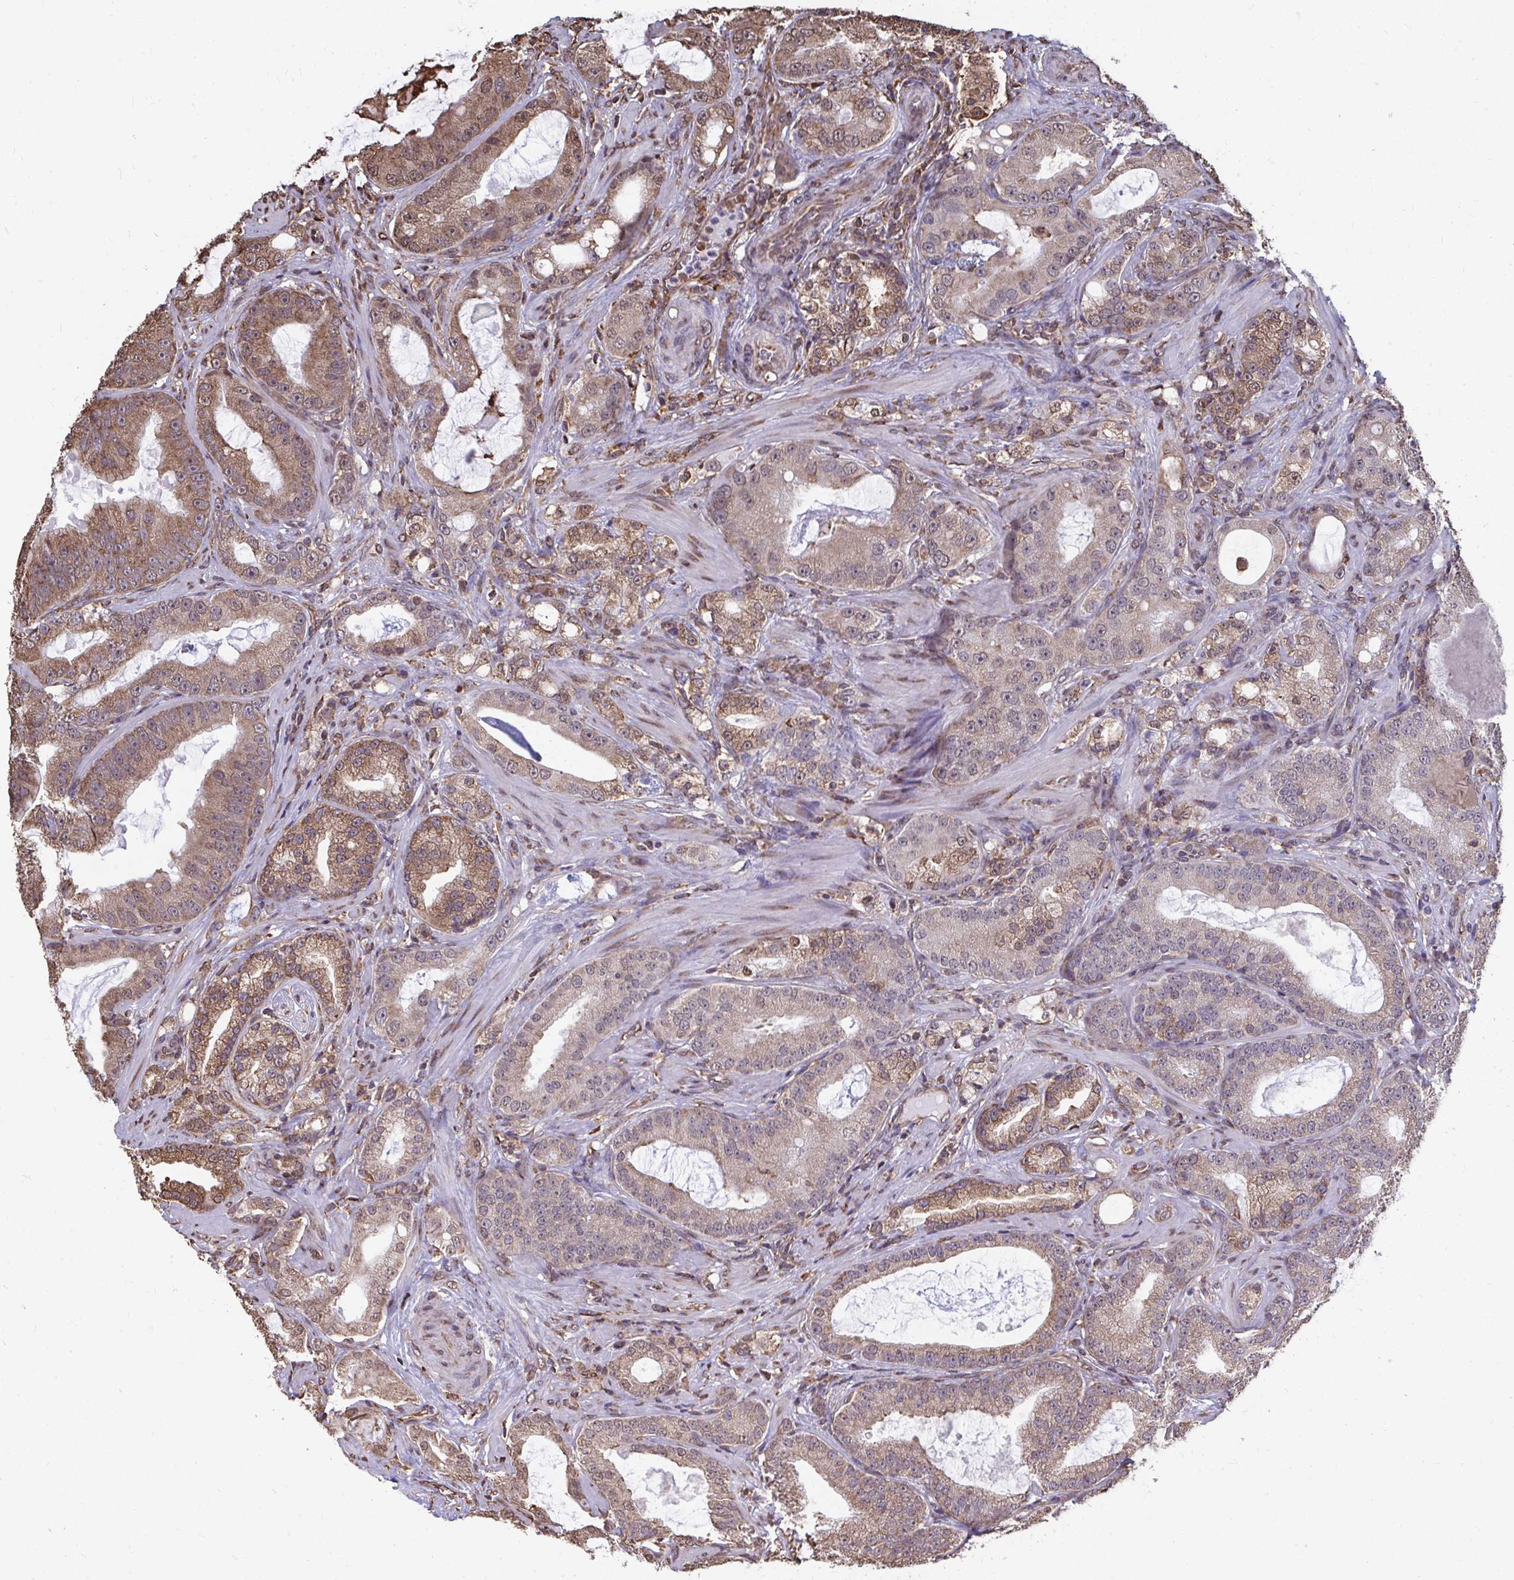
{"staining": {"intensity": "moderate", "quantity": ">75%", "location": "cytoplasmic/membranous,nuclear"}, "tissue": "prostate cancer", "cell_type": "Tumor cells", "image_type": "cancer", "snomed": [{"axis": "morphology", "description": "Adenocarcinoma, High grade"}, {"axis": "topography", "description": "Prostate"}], "caption": "This is a histology image of immunohistochemistry (IHC) staining of high-grade adenocarcinoma (prostate), which shows moderate positivity in the cytoplasmic/membranous and nuclear of tumor cells.", "gene": "SYNCRIP", "patient": {"sex": "male", "age": 65}}